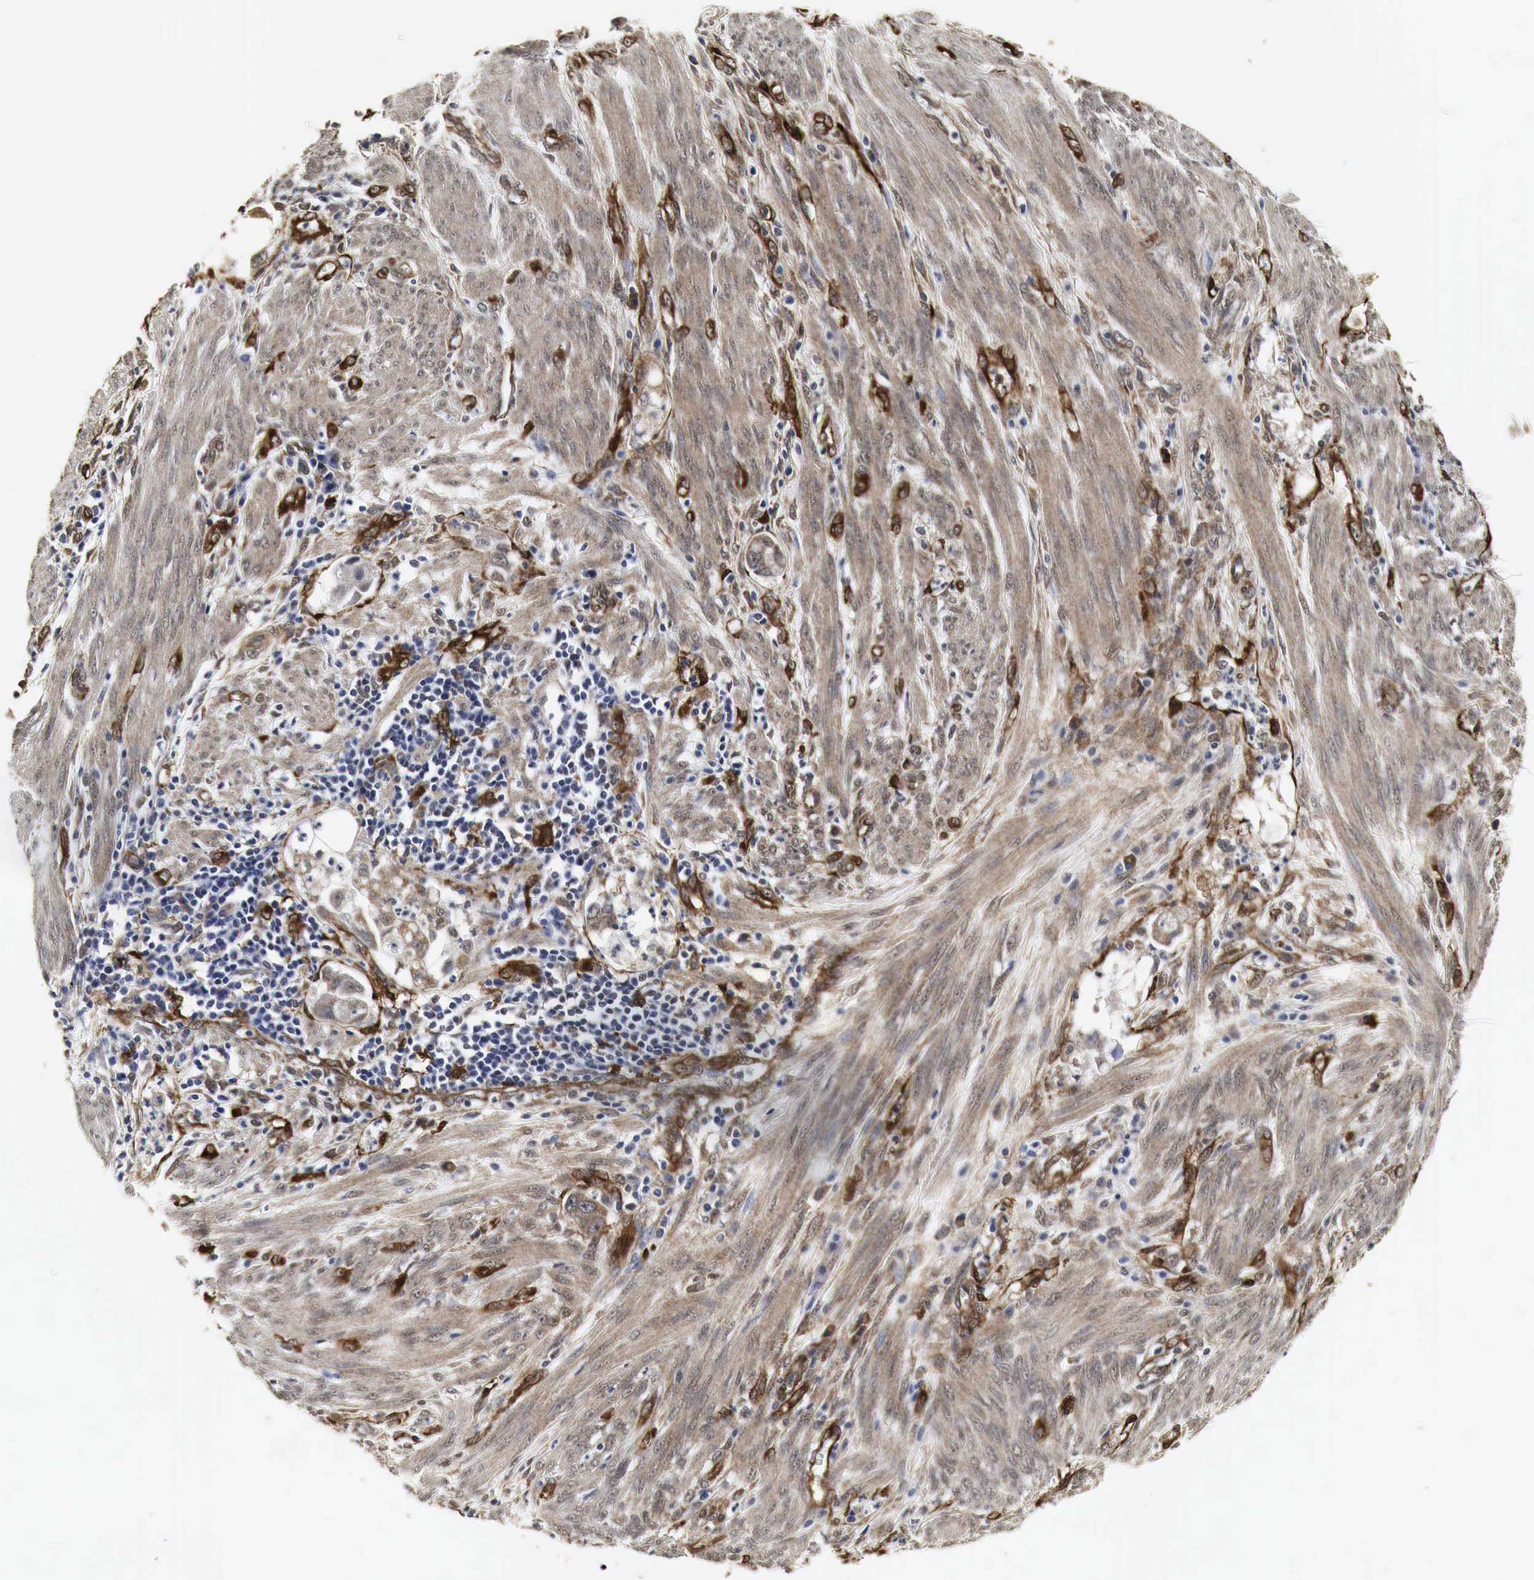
{"staining": {"intensity": "moderate", "quantity": ">75%", "location": "cytoplasmic/membranous"}, "tissue": "endometrial cancer", "cell_type": "Tumor cells", "image_type": "cancer", "snomed": [{"axis": "morphology", "description": "Adenocarcinoma, NOS"}, {"axis": "topography", "description": "Endometrium"}], "caption": "This is an image of immunohistochemistry staining of endometrial cancer (adenocarcinoma), which shows moderate positivity in the cytoplasmic/membranous of tumor cells.", "gene": "SPIN1", "patient": {"sex": "female", "age": 75}}